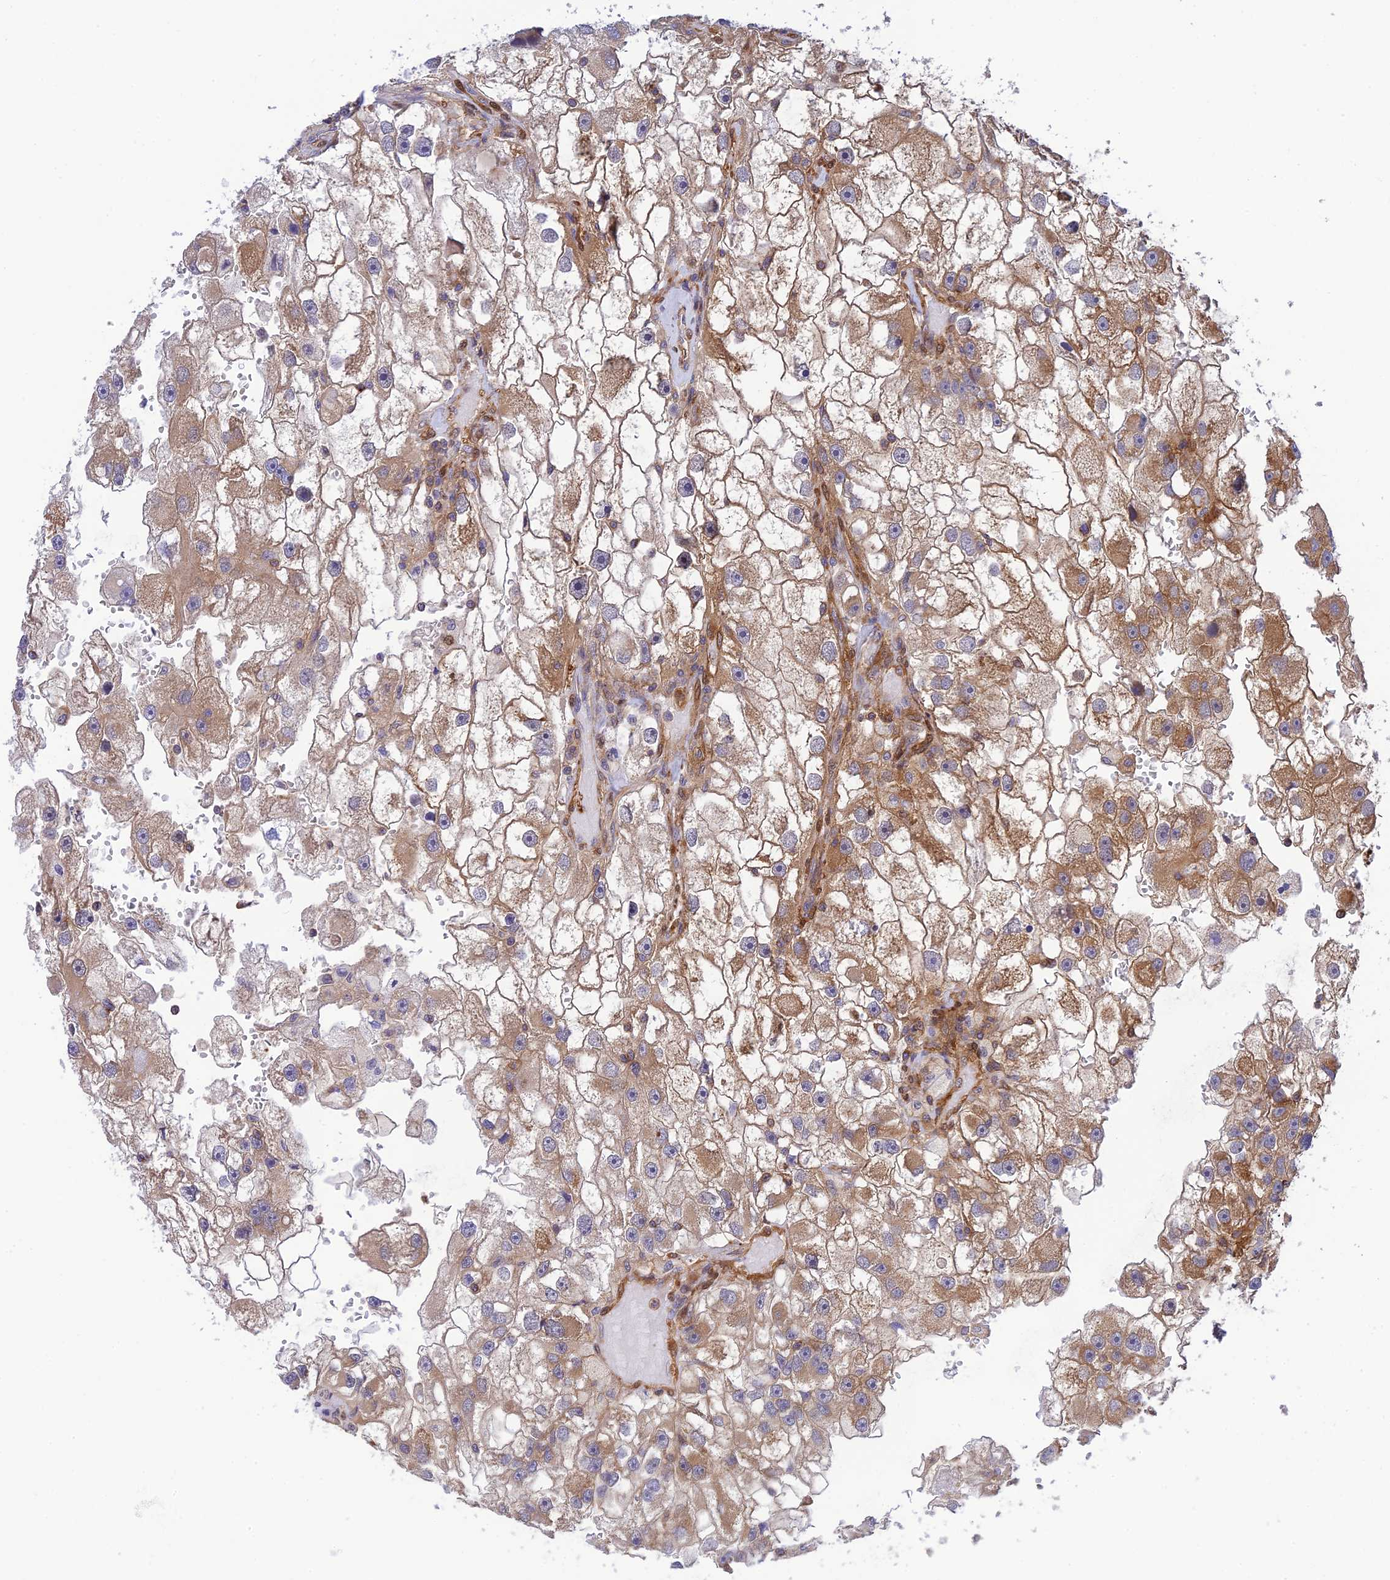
{"staining": {"intensity": "moderate", "quantity": ">75%", "location": "cytoplasmic/membranous"}, "tissue": "renal cancer", "cell_type": "Tumor cells", "image_type": "cancer", "snomed": [{"axis": "morphology", "description": "Adenocarcinoma, NOS"}, {"axis": "topography", "description": "Kidney"}], "caption": "Adenocarcinoma (renal) stained with DAB IHC reveals medium levels of moderate cytoplasmic/membranous staining in approximately >75% of tumor cells.", "gene": "EVI5L", "patient": {"sex": "male", "age": 63}}